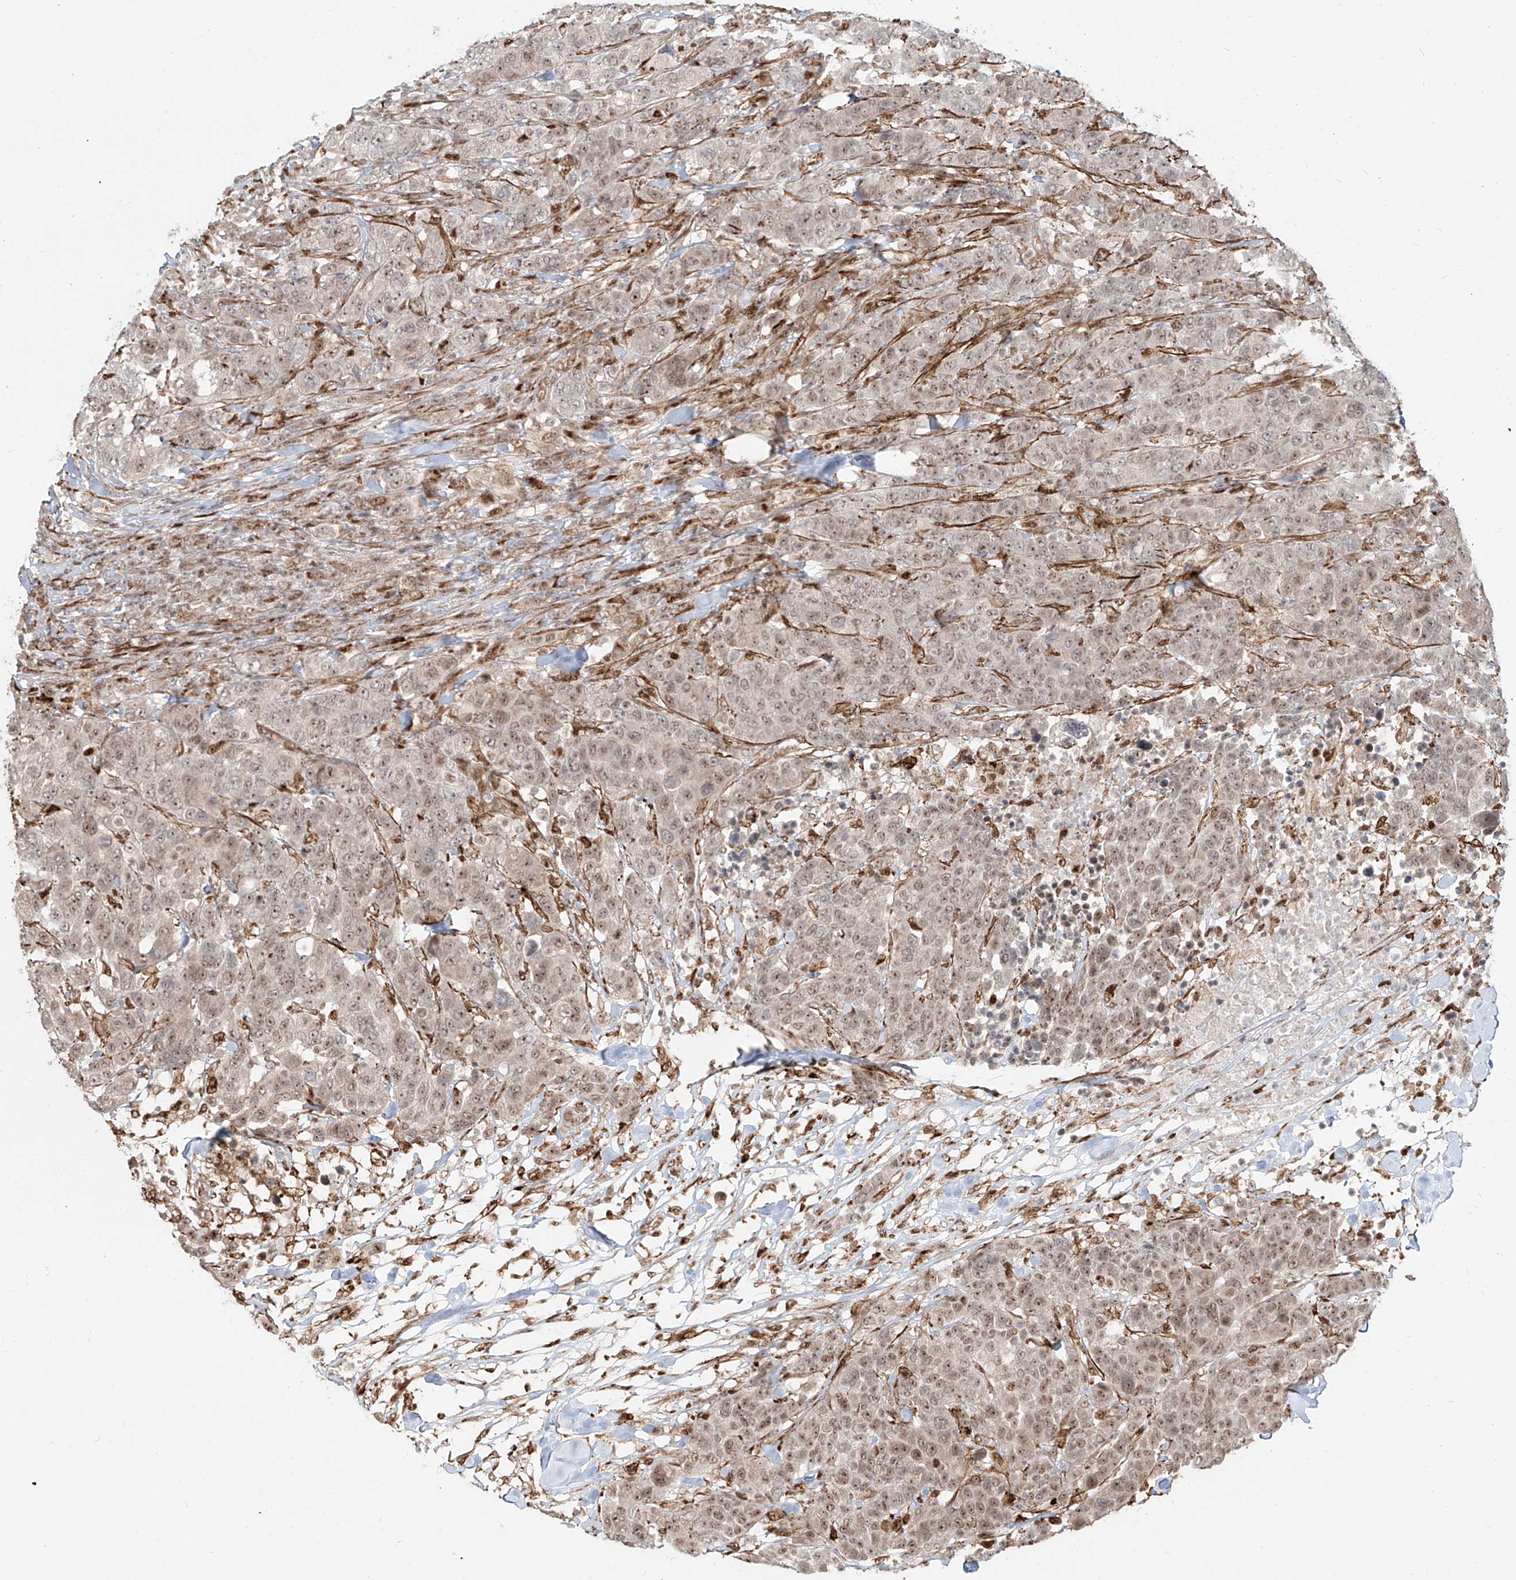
{"staining": {"intensity": "weak", "quantity": ">75%", "location": "nuclear"}, "tissue": "breast cancer", "cell_type": "Tumor cells", "image_type": "cancer", "snomed": [{"axis": "morphology", "description": "Duct carcinoma"}, {"axis": "topography", "description": "Breast"}], "caption": "A brown stain labels weak nuclear positivity of a protein in invasive ductal carcinoma (breast) tumor cells.", "gene": "ZNF710", "patient": {"sex": "female", "age": 37}}